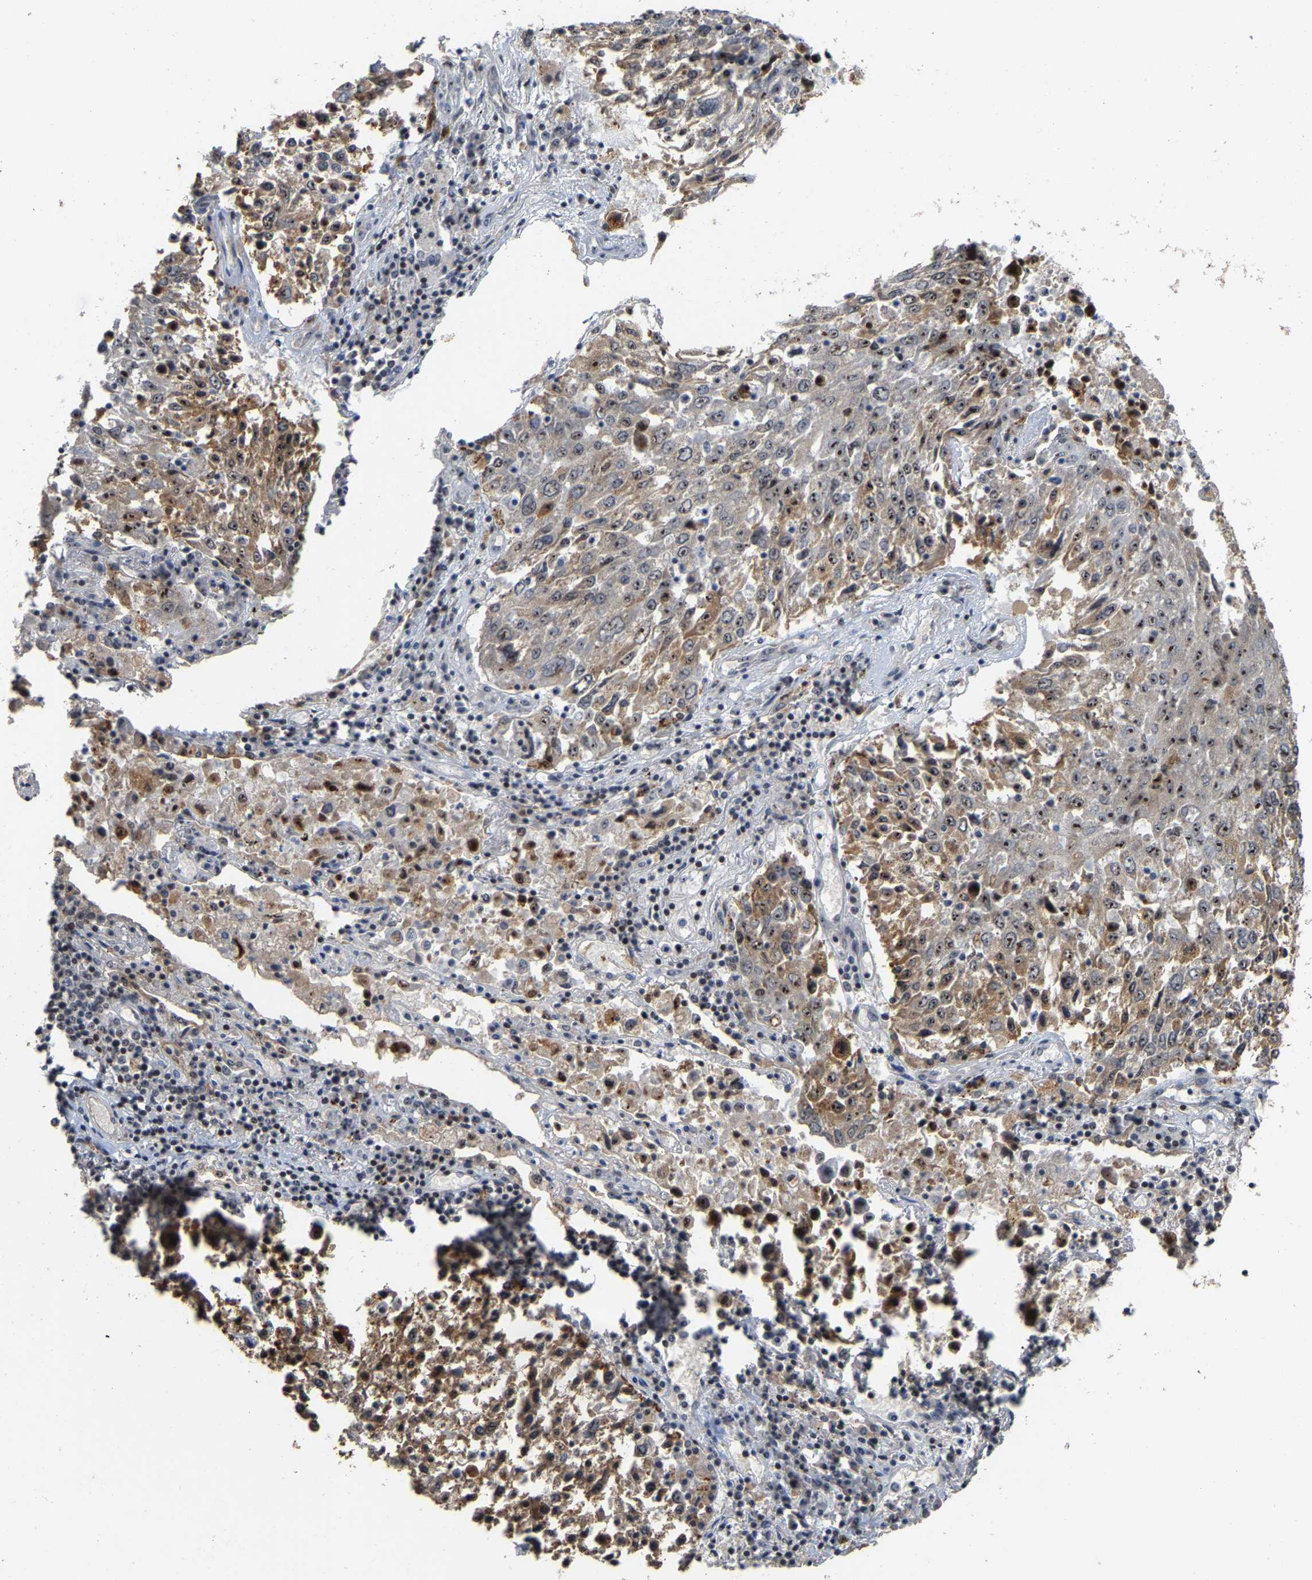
{"staining": {"intensity": "moderate", "quantity": ">75%", "location": "cytoplasmic/membranous,nuclear"}, "tissue": "lung cancer", "cell_type": "Tumor cells", "image_type": "cancer", "snomed": [{"axis": "morphology", "description": "Squamous cell carcinoma, NOS"}, {"axis": "topography", "description": "Lung"}], "caption": "A brown stain highlights moderate cytoplasmic/membranous and nuclear staining of a protein in lung cancer (squamous cell carcinoma) tumor cells. The staining is performed using DAB (3,3'-diaminobenzidine) brown chromogen to label protein expression. The nuclei are counter-stained blue using hematoxylin.", "gene": "NOP58", "patient": {"sex": "male", "age": 65}}